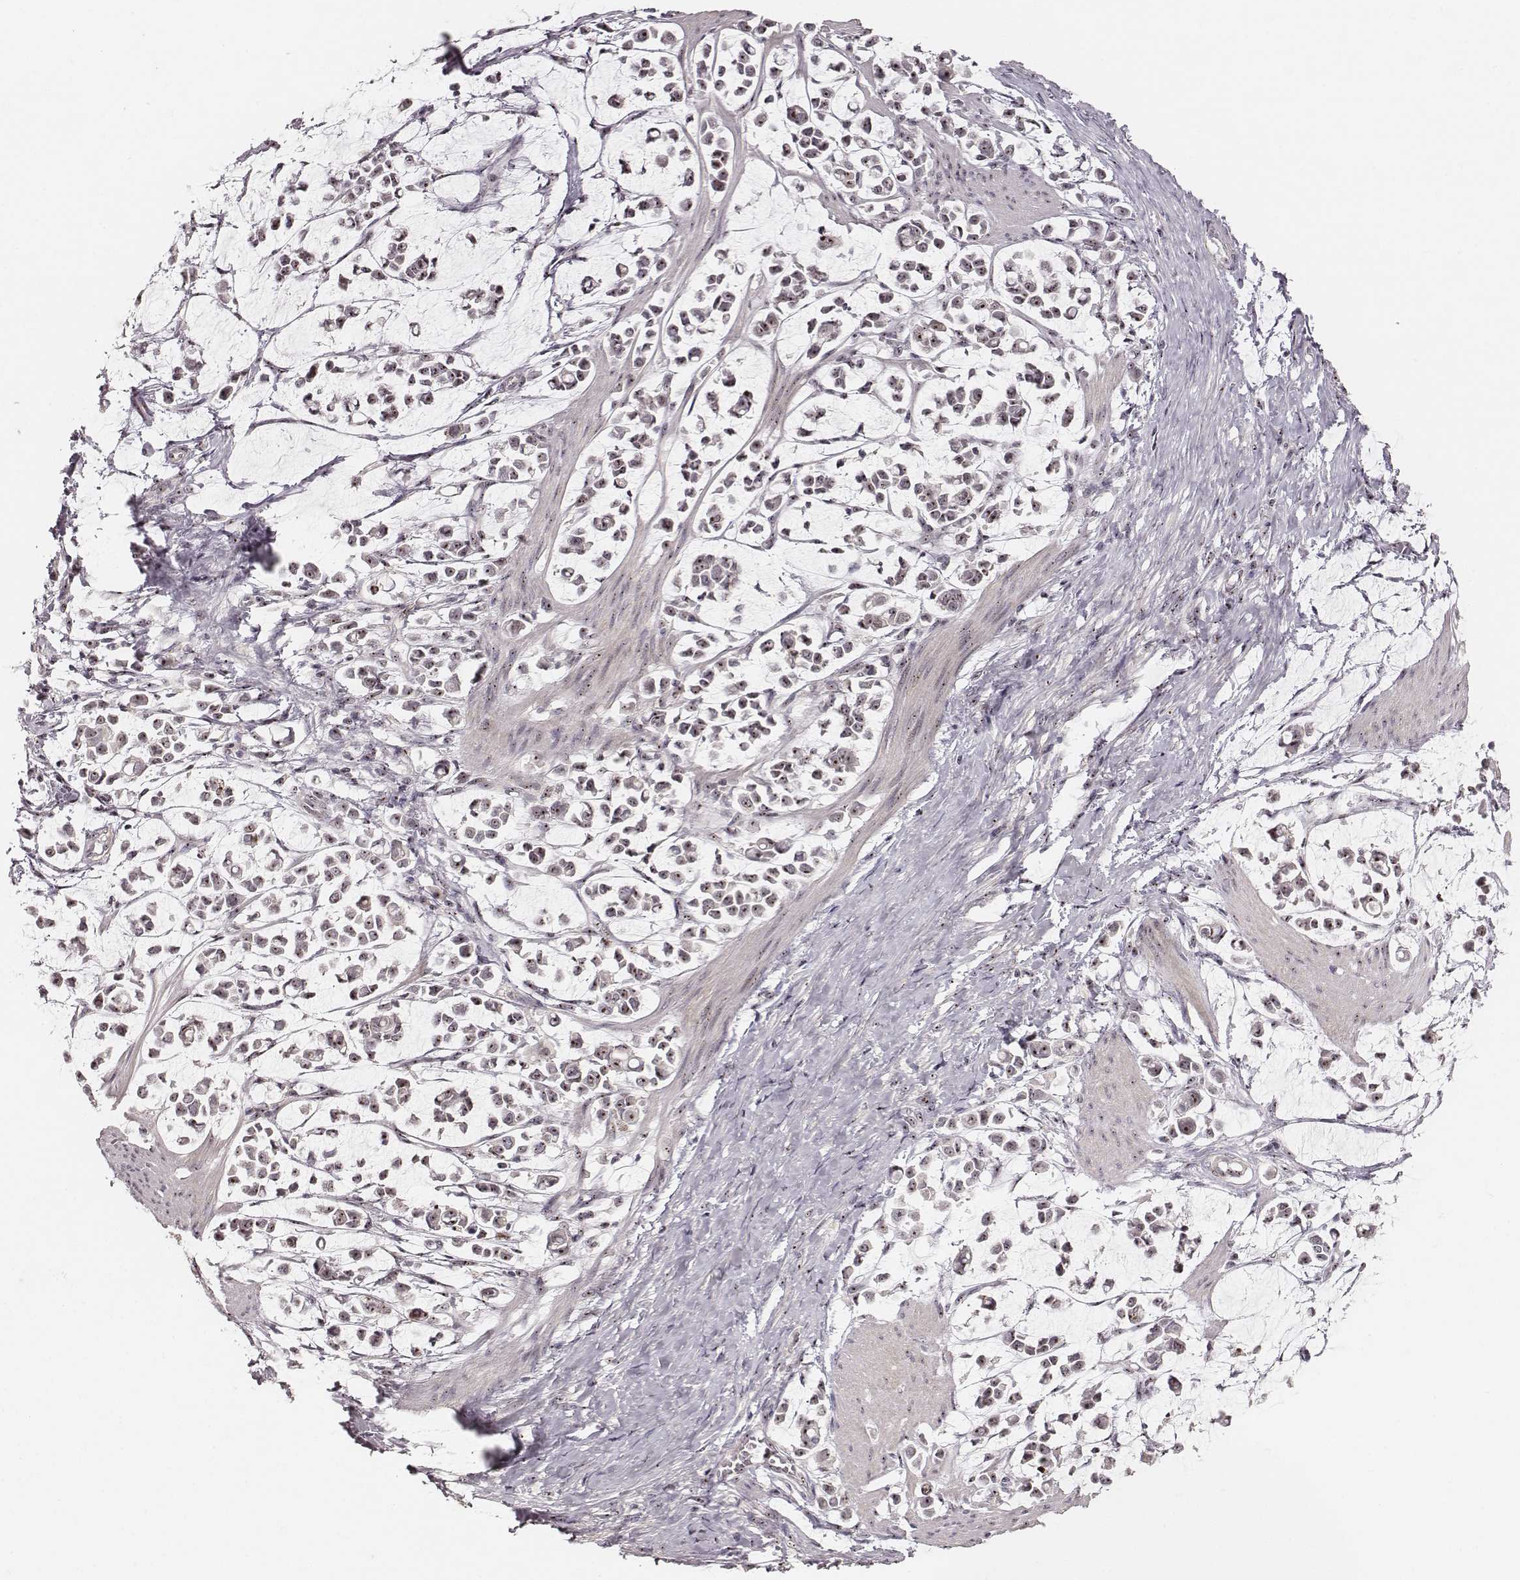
{"staining": {"intensity": "moderate", "quantity": ">75%", "location": "nuclear"}, "tissue": "stomach cancer", "cell_type": "Tumor cells", "image_type": "cancer", "snomed": [{"axis": "morphology", "description": "Adenocarcinoma, NOS"}, {"axis": "topography", "description": "Stomach"}], "caption": "Immunohistochemistry (IHC) photomicrograph of human stomach cancer stained for a protein (brown), which reveals medium levels of moderate nuclear expression in approximately >75% of tumor cells.", "gene": "NOP56", "patient": {"sex": "male", "age": 82}}